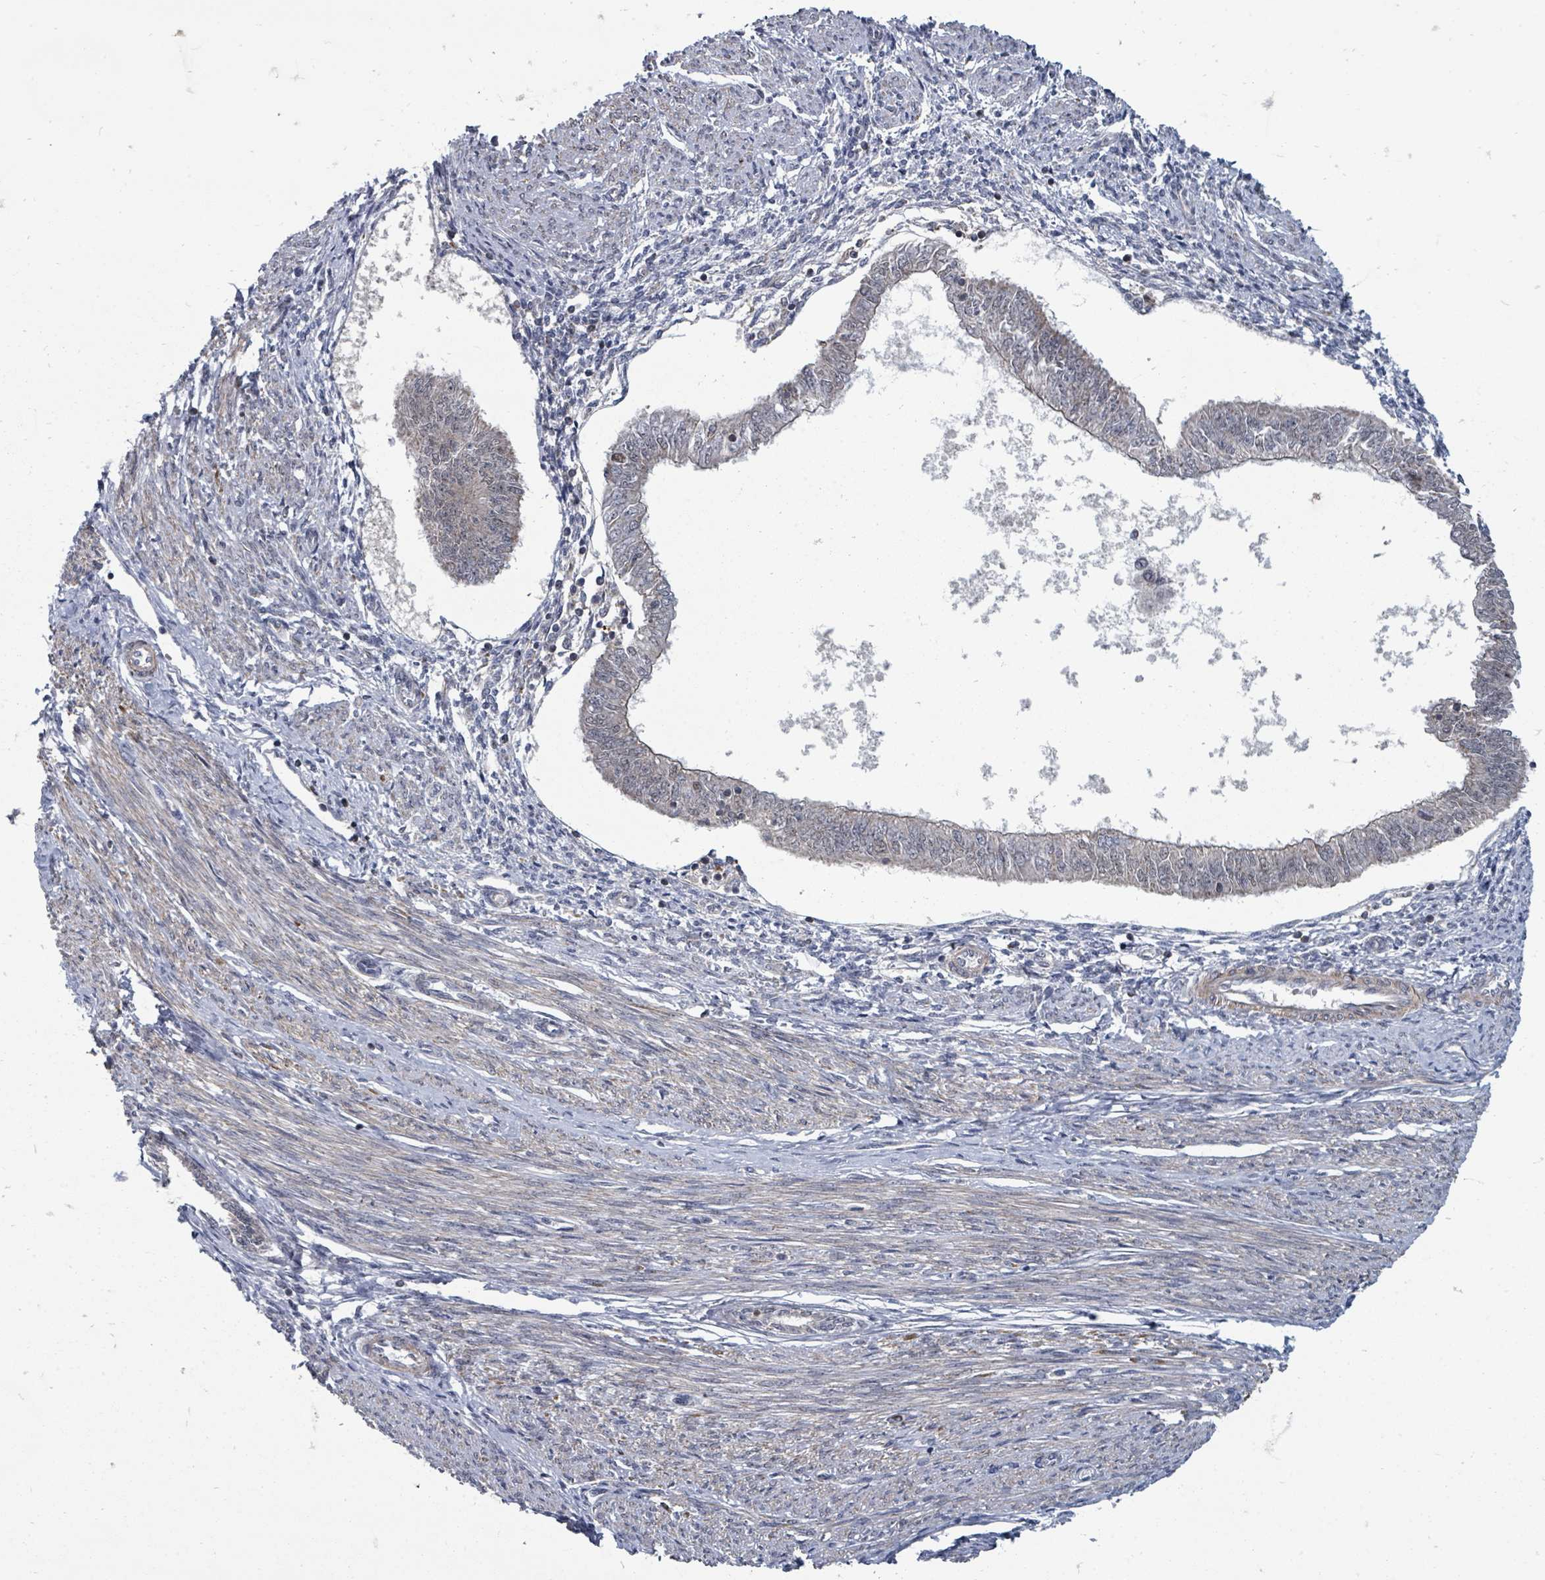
{"staining": {"intensity": "negative", "quantity": "none", "location": "none"}, "tissue": "endometrial cancer", "cell_type": "Tumor cells", "image_type": "cancer", "snomed": [{"axis": "morphology", "description": "Adenocarcinoma, NOS"}, {"axis": "topography", "description": "Endometrium"}], "caption": "DAB (3,3'-diaminobenzidine) immunohistochemical staining of endometrial adenocarcinoma exhibits no significant expression in tumor cells.", "gene": "MAGOHB", "patient": {"sex": "female", "age": 58}}